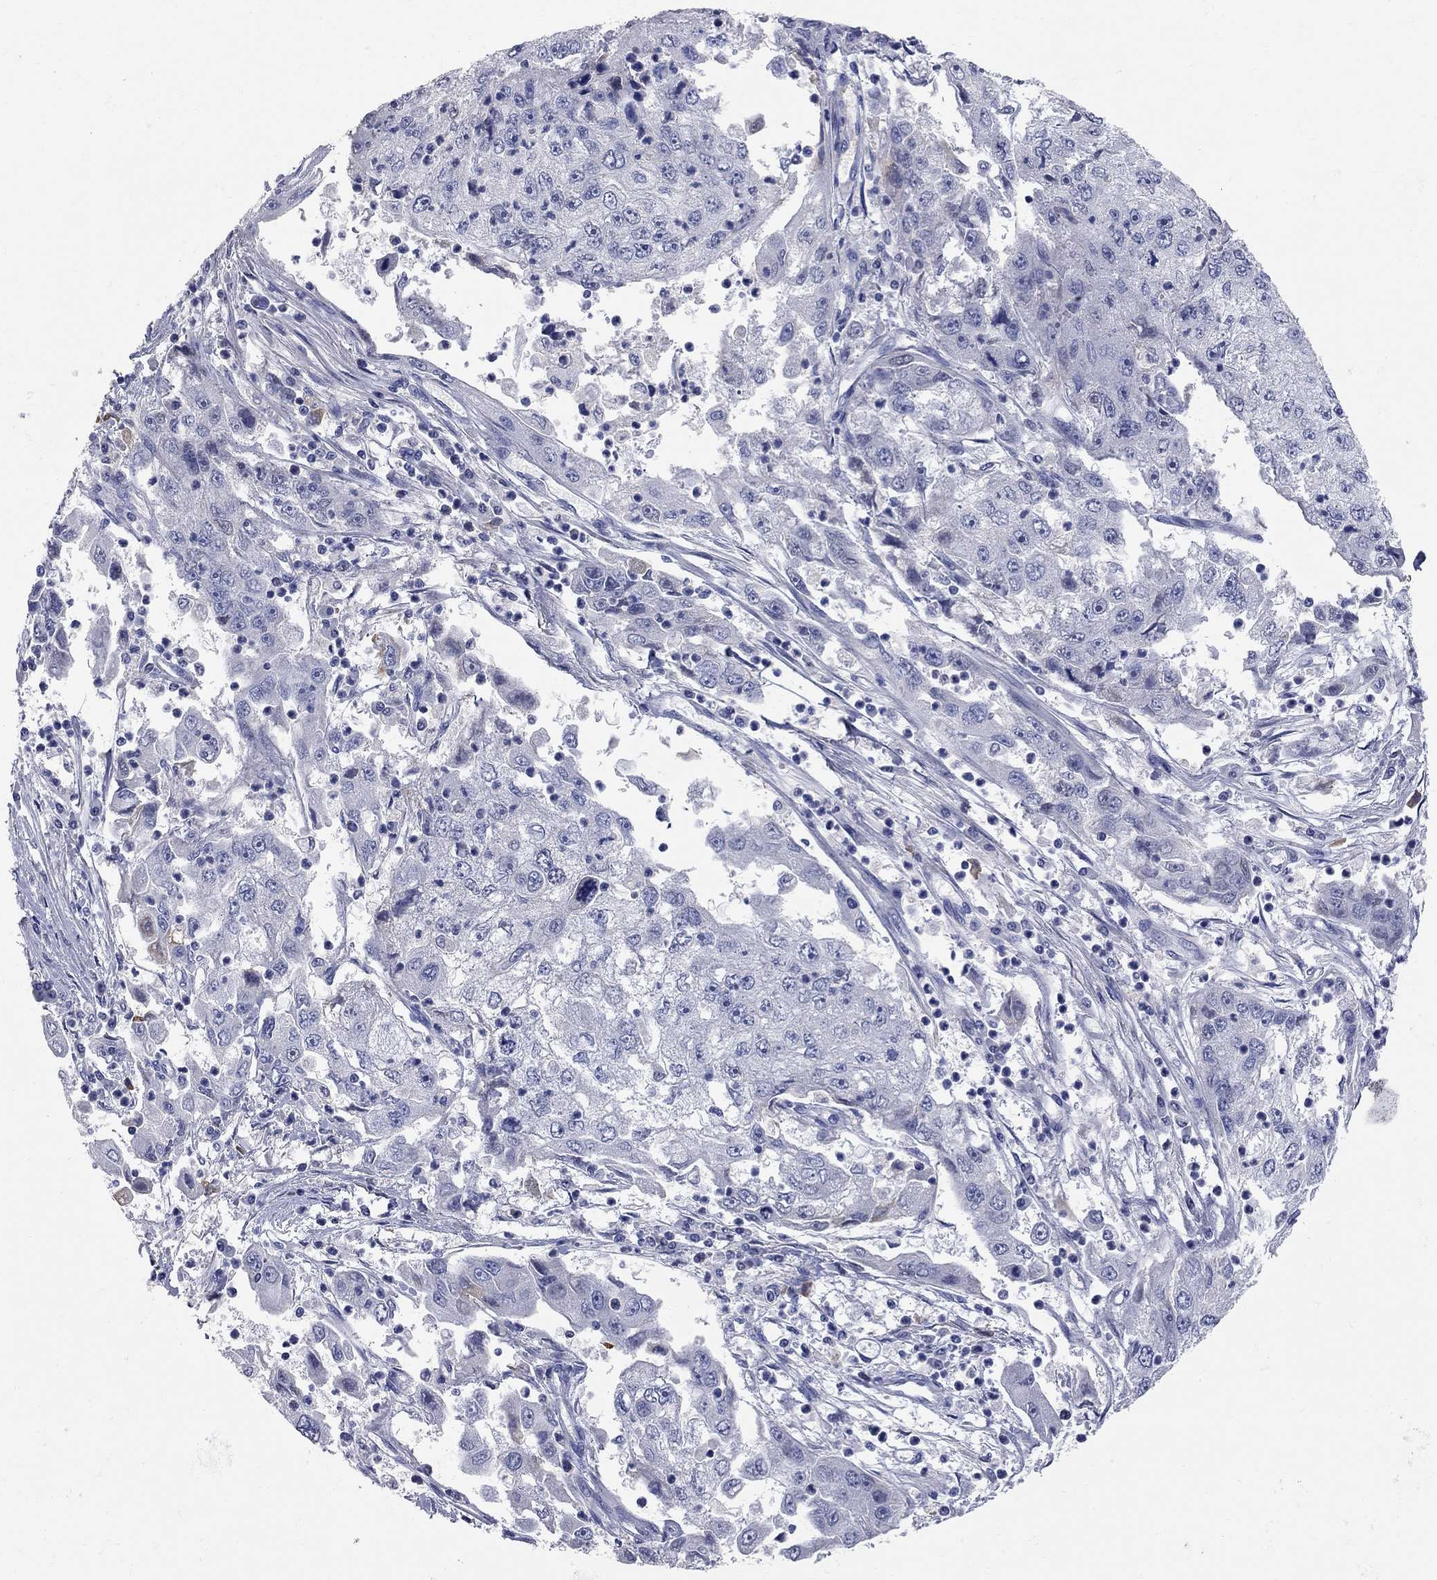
{"staining": {"intensity": "negative", "quantity": "none", "location": "none"}, "tissue": "cervical cancer", "cell_type": "Tumor cells", "image_type": "cancer", "snomed": [{"axis": "morphology", "description": "Squamous cell carcinoma, NOS"}, {"axis": "topography", "description": "Cervix"}], "caption": "There is no significant staining in tumor cells of squamous cell carcinoma (cervical). Brightfield microscopy of immunohistochemistry (IHC) stained with DAB (3,3'-diaminobenzidine) (brown) and hematoxylin (blue), captured at high magnification.", "gene": "FAM221B", "patient": {"sex": "female", "age": 36}}